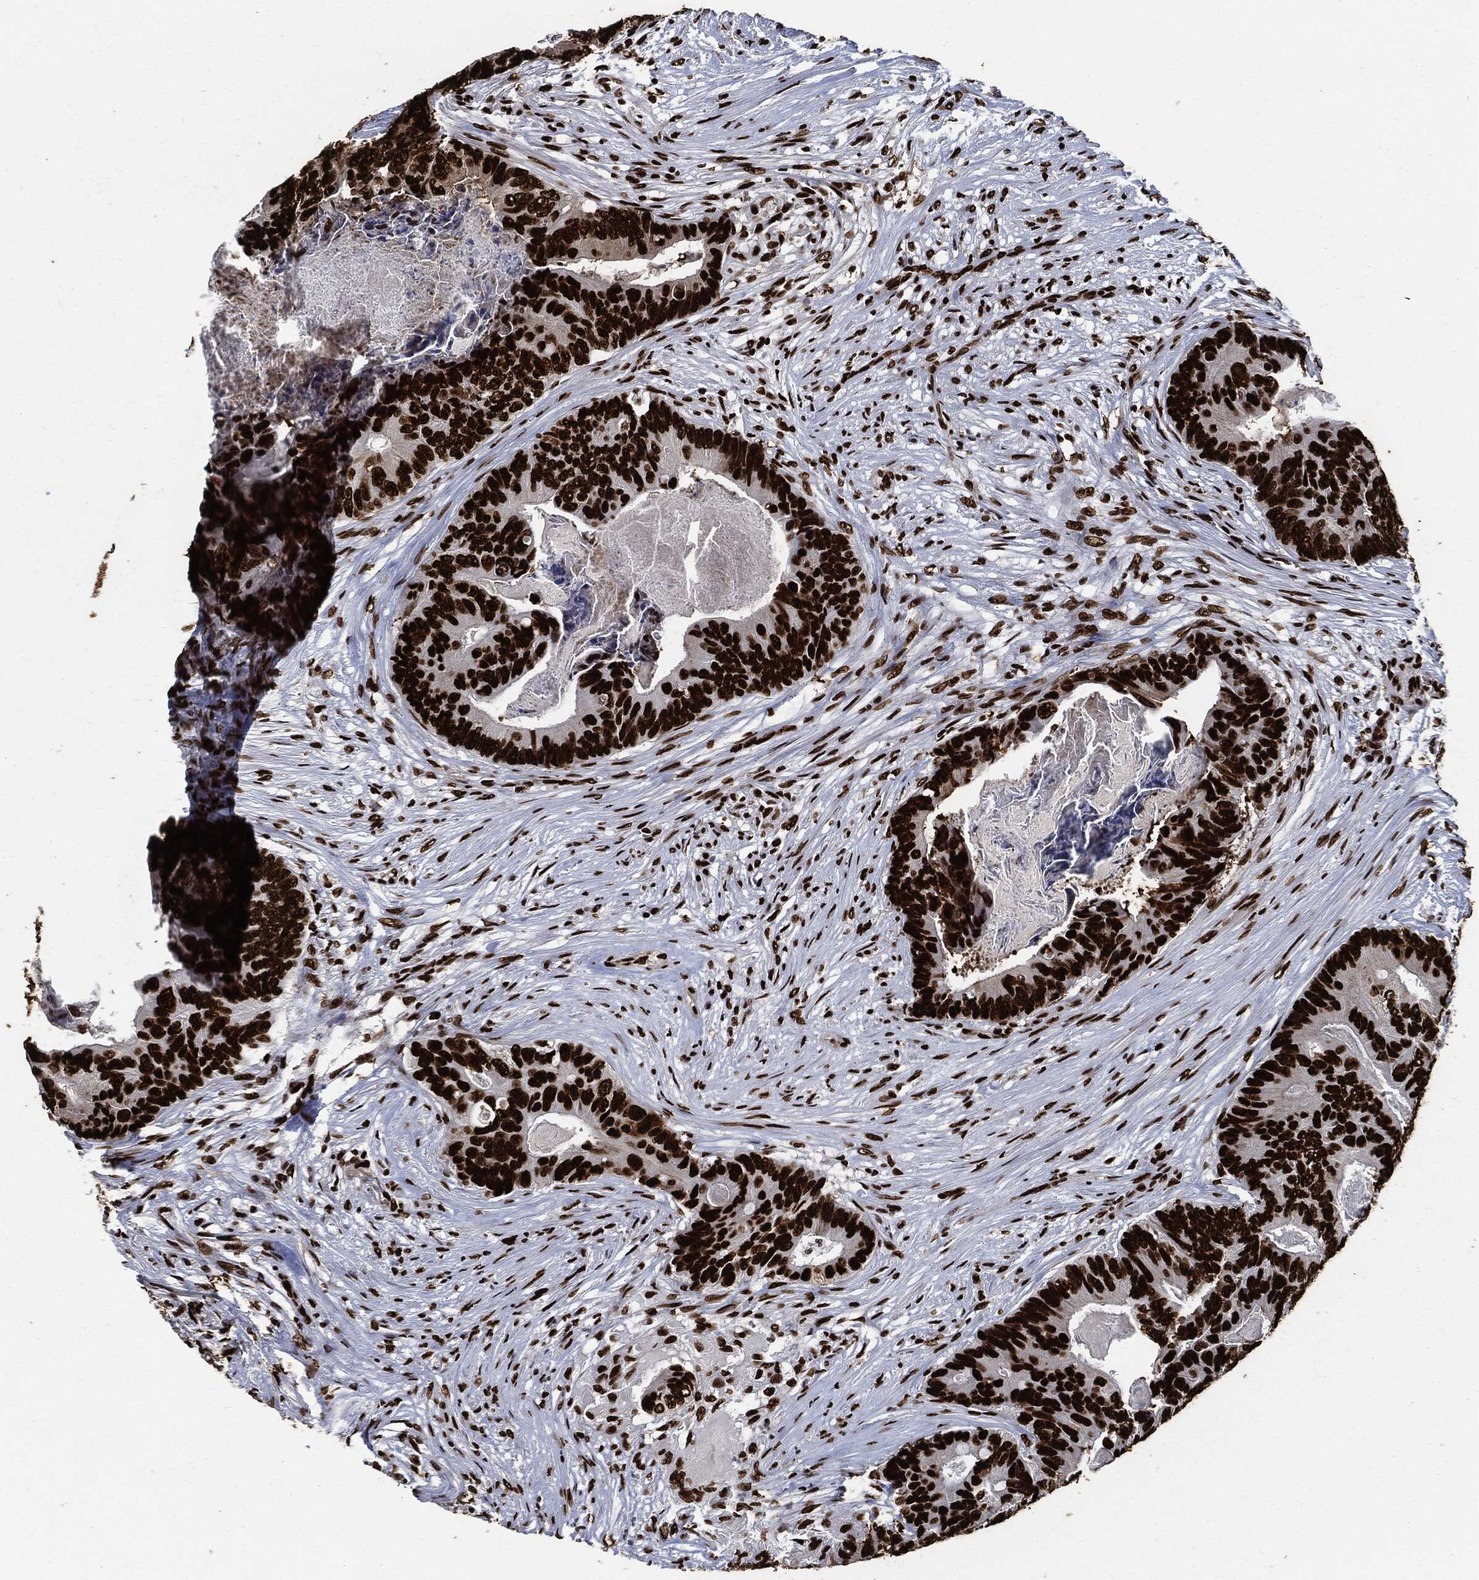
{"staining": {"intensity": "strong", "quantity": ">75%", "location": "nuclear"}, "tissue": "colorectal cancer", "cell_type": "Tumor cells", "image_type": "cancer", "snomed": [{"axis": "morphology", "description": "Adenocarcinoma, NOS"}, {"axis": "topography", "description": "Colon"}], "caption": "Protein expression analysis of human adenocarcinoma (colorectal) reveals strong nuclear expression in approximately >75% of tumor cells. Nuclei are stained in blue.", "gene": "RECQL", "patient": {"sex": "male", "age": 84}}